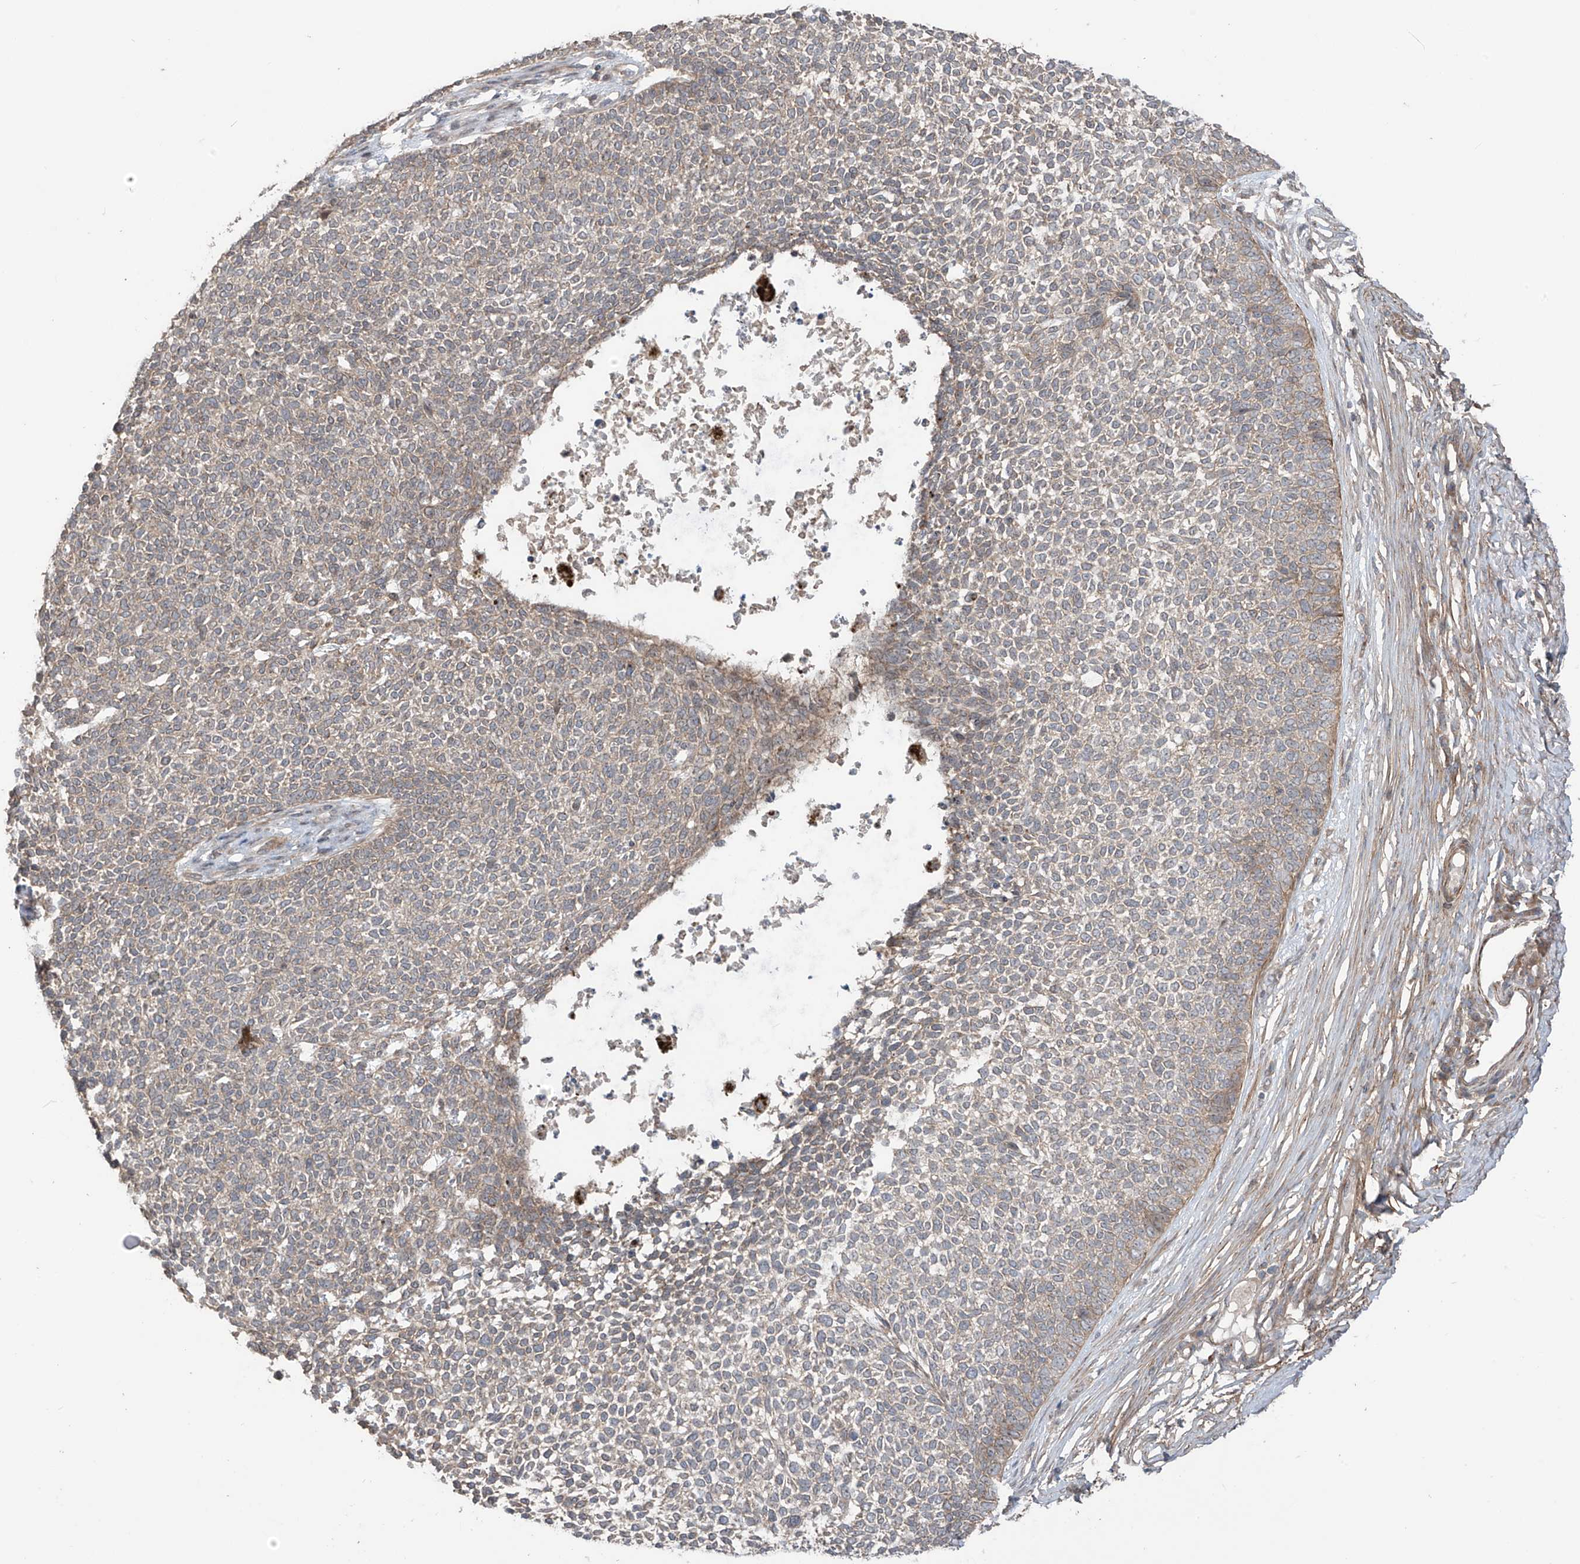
{"staining": {"intensity": "weak", "quantity": "<25%", "location": "cytoplasmic/membranous"}, "tissue": "skin cancer", "cell_type": "Tumor cells", "image_type": "cancer", "snomed": [{"axis": "morphology", "description": "Basal cell carcinoma"}, {"axis": "topography", "description": "Skin"}], "caption": "High power microscopy histopathology image of an IHC histopathology image of basal cell carcinoma (skin), revealing no significant staining in tumor cells.", "gene": "LRRC74A", "patient": {"sex": "female", "age": 84}}